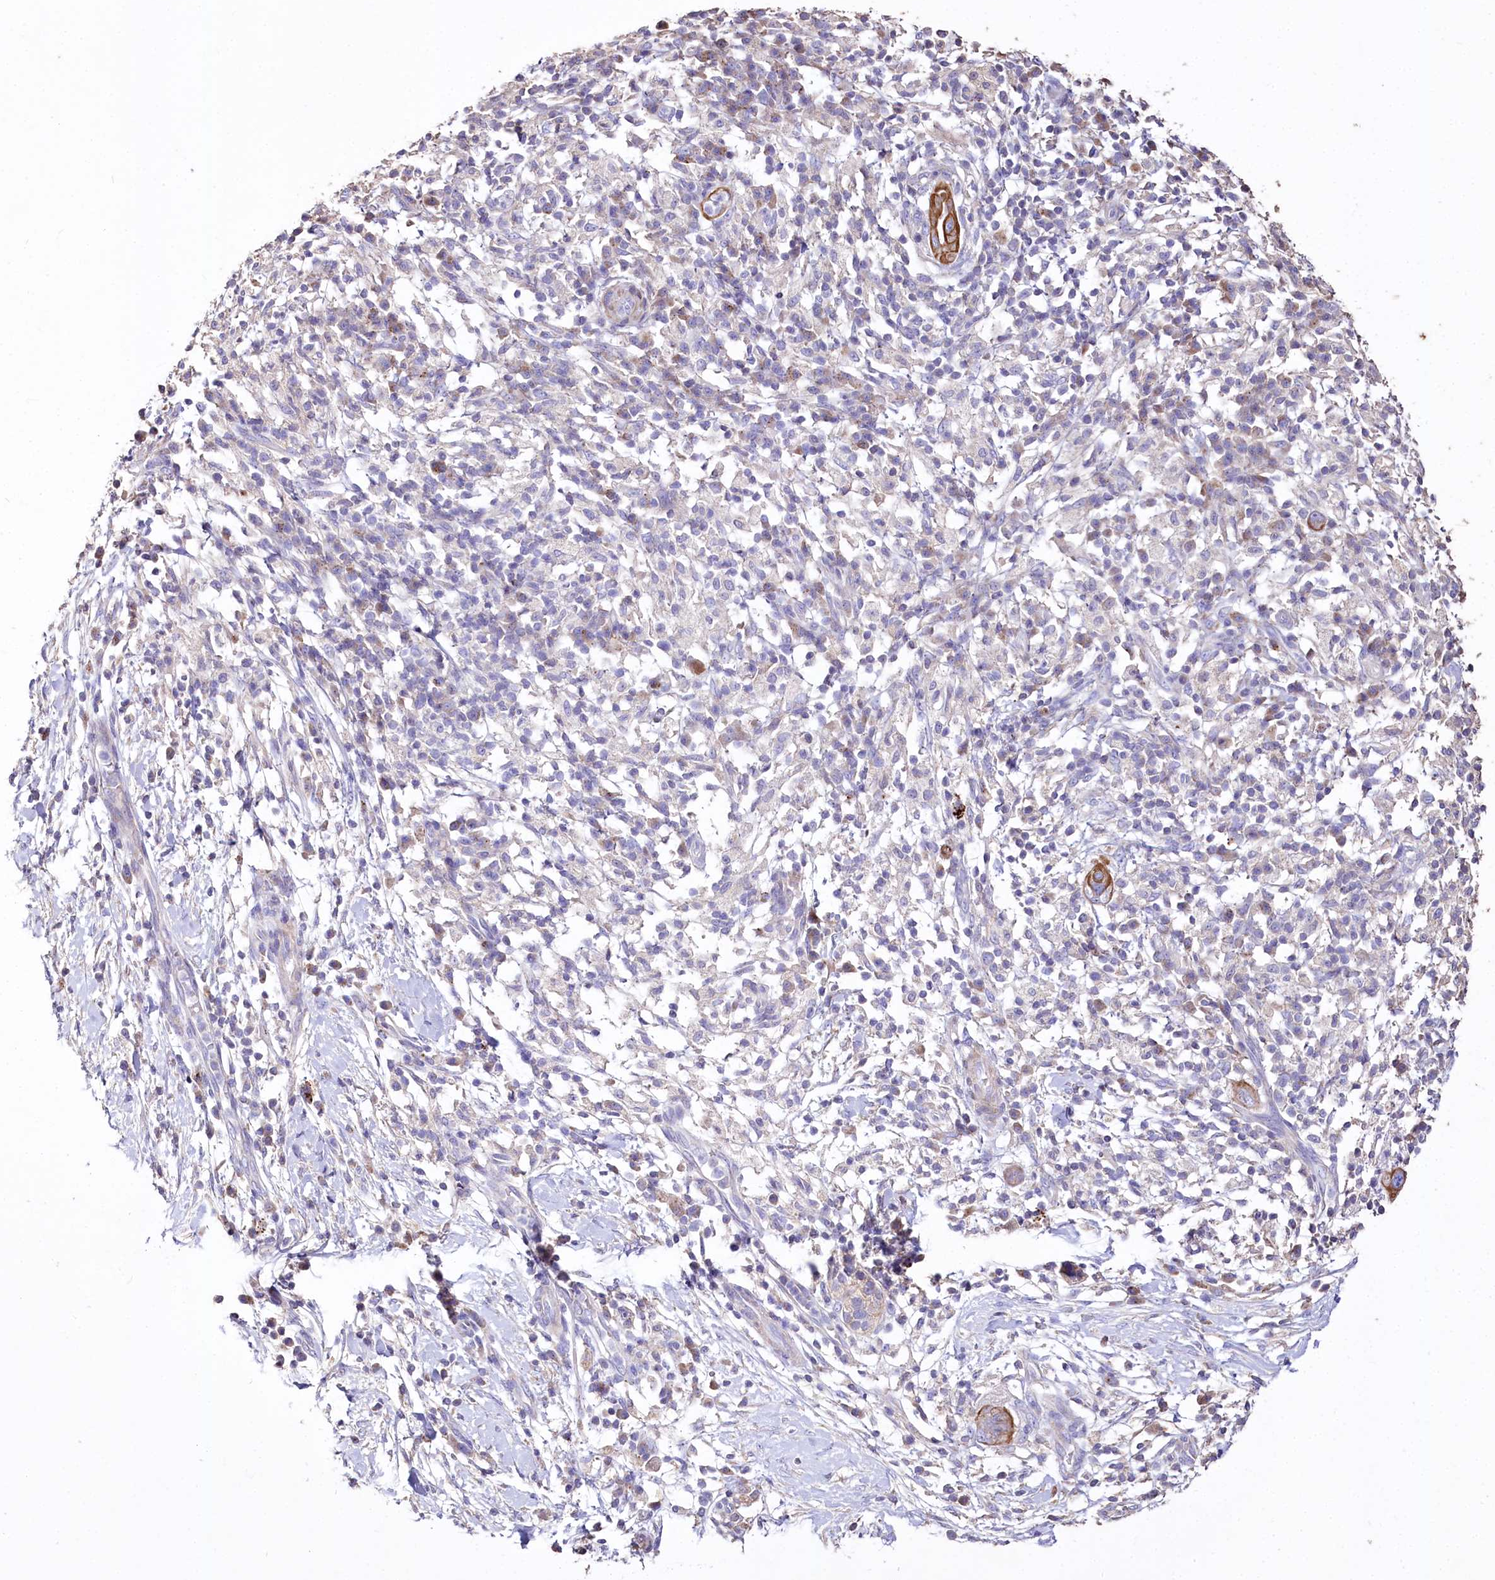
{"staining": {"intensity": "moderate", "quantity": ">75%", "location": "cytoplasmic/membranous"}, "tissue": "pancreatic cancer", "cell_type": "Tumor cells", "image_type": "cancer", "snomed": [{"axis": "morphology", "description": "Adenocarcinoma, NOS"}, {"axis": "topography", "description": "Pancreas"}], "caption": "A medium amount of moderate cytoplasmic/membranous expression is present in approximately >75% of tumor cells in adenocarcinoma (pancreatic) tissue.", "gene": "PTER", "patient": {"sex": "male", "age": 68}}